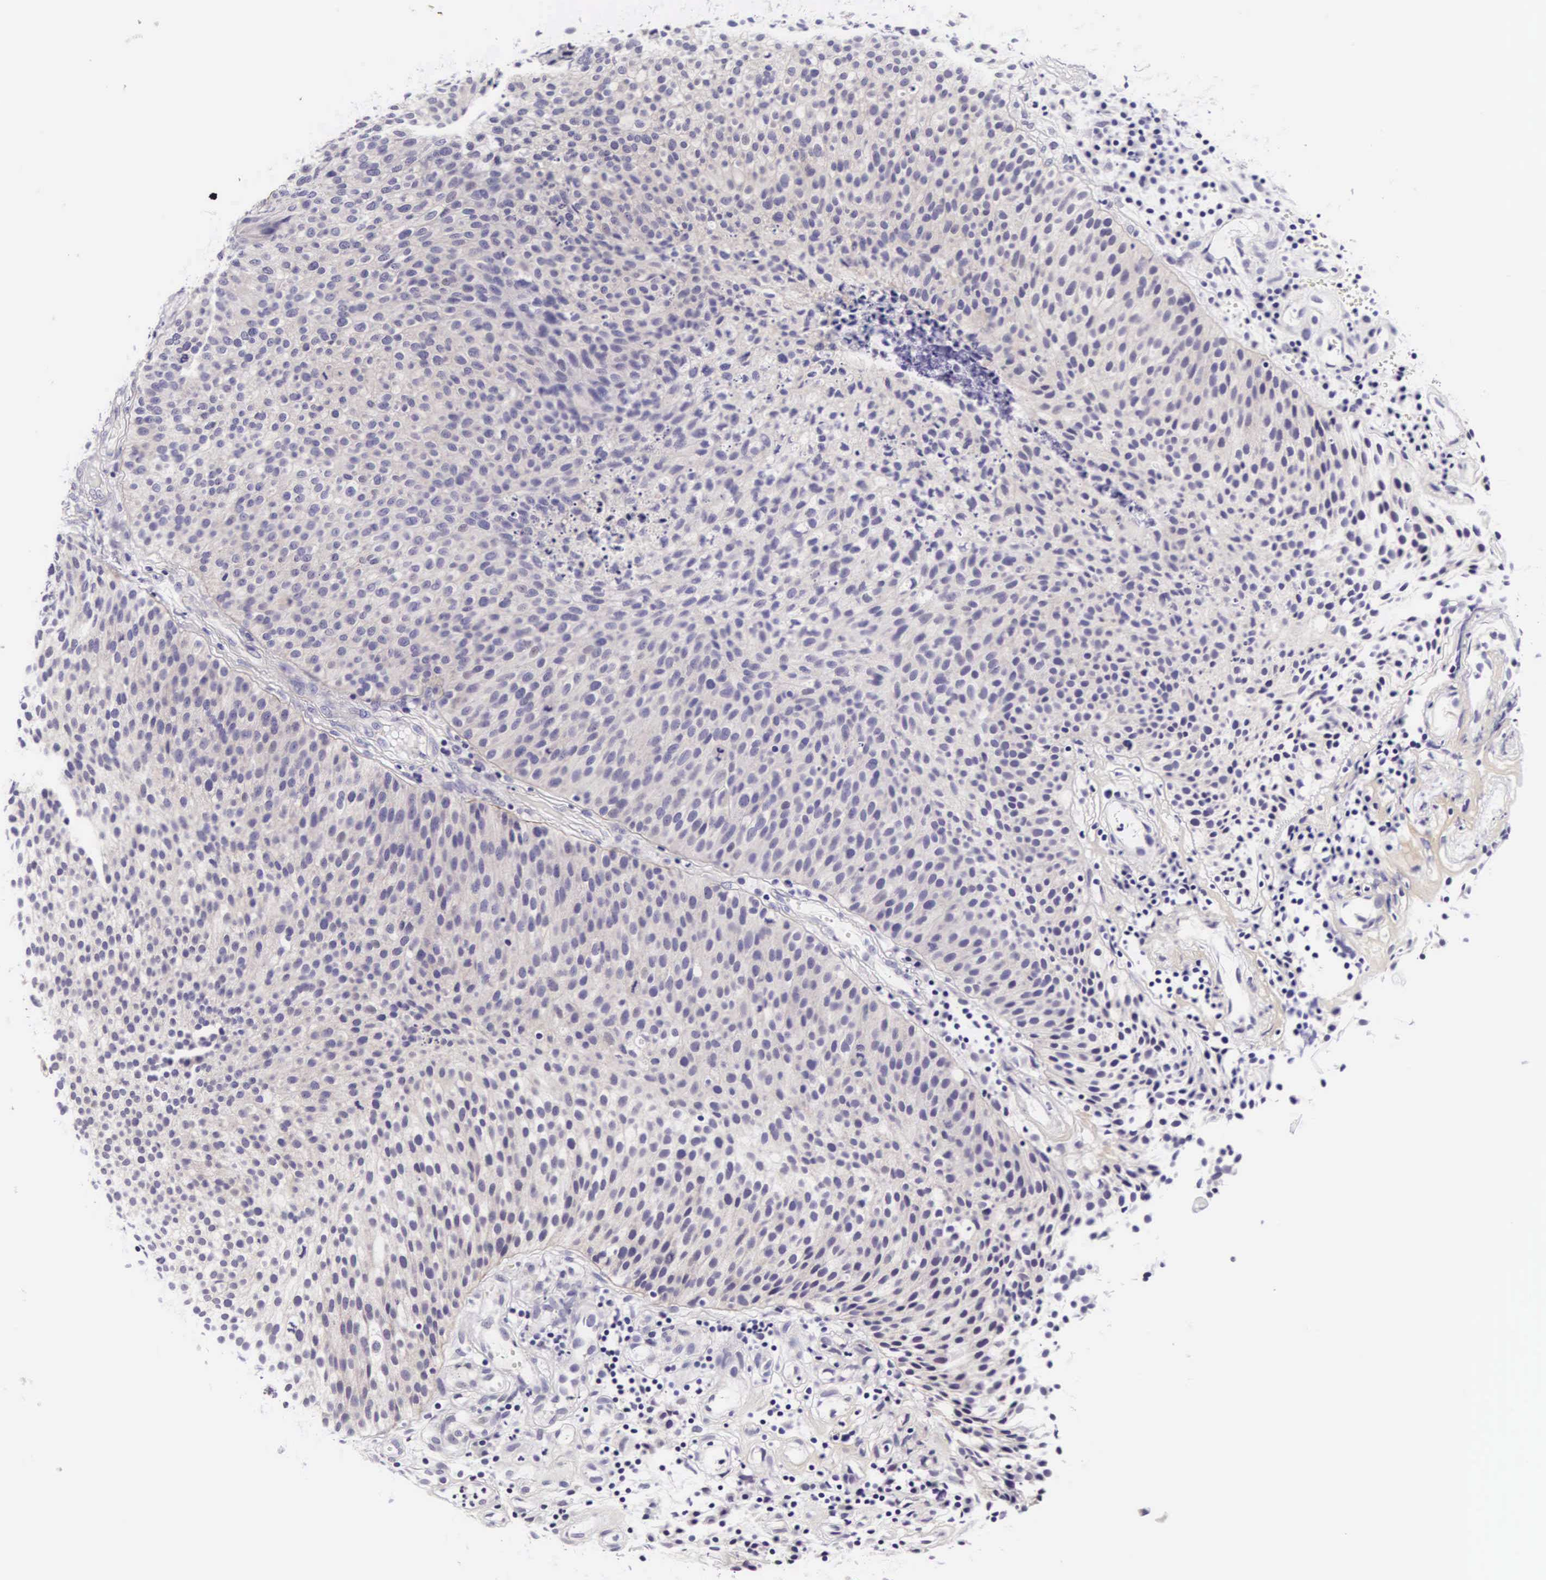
{"staining": {"intensity": "negative", "quantity": "none", "location": "none"}, "tissue": "urothelial cancer", "cell_type": "Tumor cells", "image_type": "cancer", "snomed": [{"axis": "morphology", "description": "Urothelial carcinoma, Low grade"}, {"axis": "topography", "description": "Urinary bladder"}], "caption": "Tumor cells are negative for protein expression in human urothelial cancer.", "gene": "PHETA2", "patient": {"sex": "male", "age": 85}}